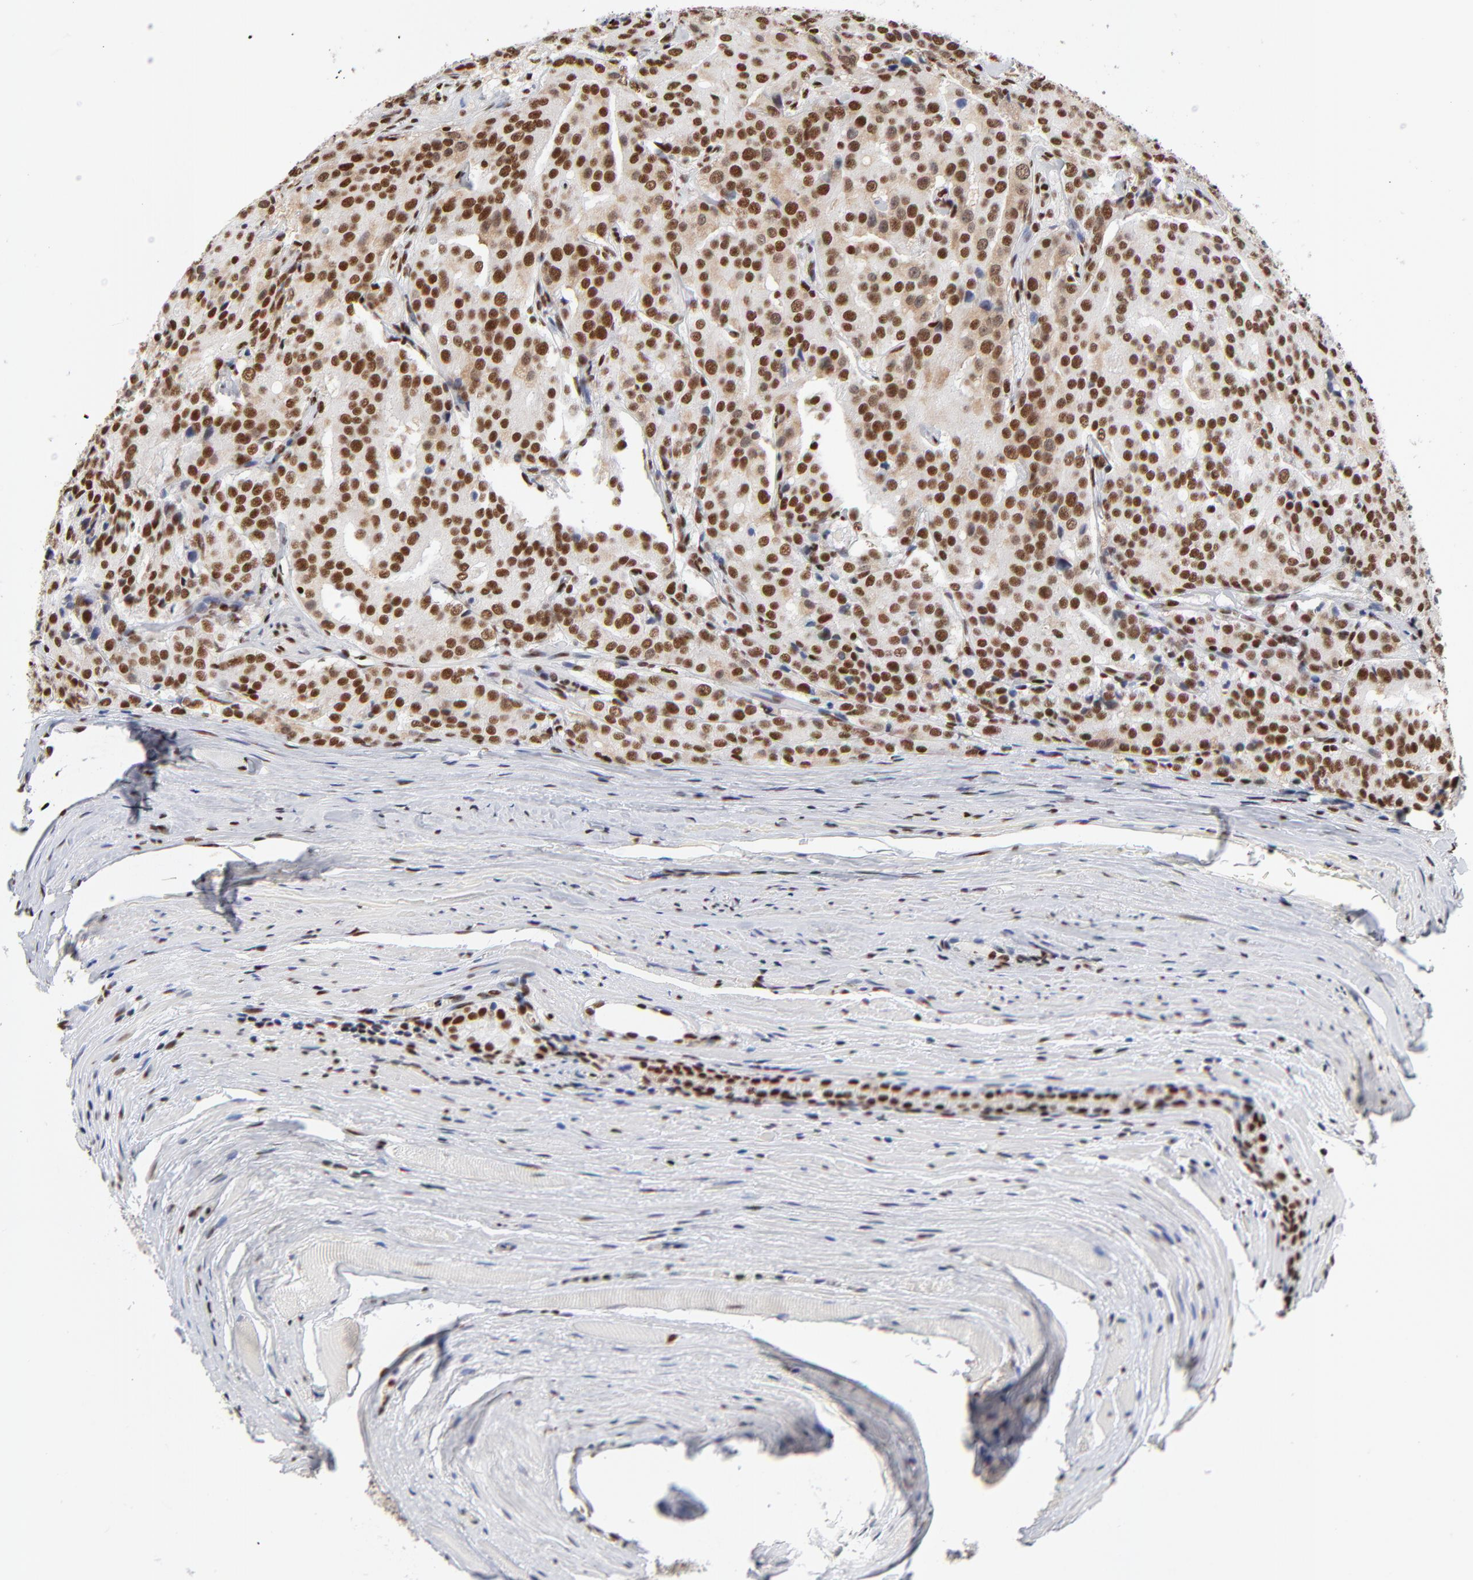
{"staining": {"intensity": "strong", "quantity": ">75%", "location": "nuclear"}, "tissue": "prostate cancer", "cell_type": "Tumor cells", "image_type": "cancer", "snomed": [{"axis": "morphology", "description": "Adenocarcinoma, Medium grade"}, {"axis": "topography", "description": "Prostate"}], "caption": "Immunohistochemical staining of human prostate cancer (adenocarcinoma (medium-grade)) exhibits strong nuclear protein staining in about >75% of tumor cells.", "gene": "CREB1", "patient": {"sex": "male", "age": 72}}